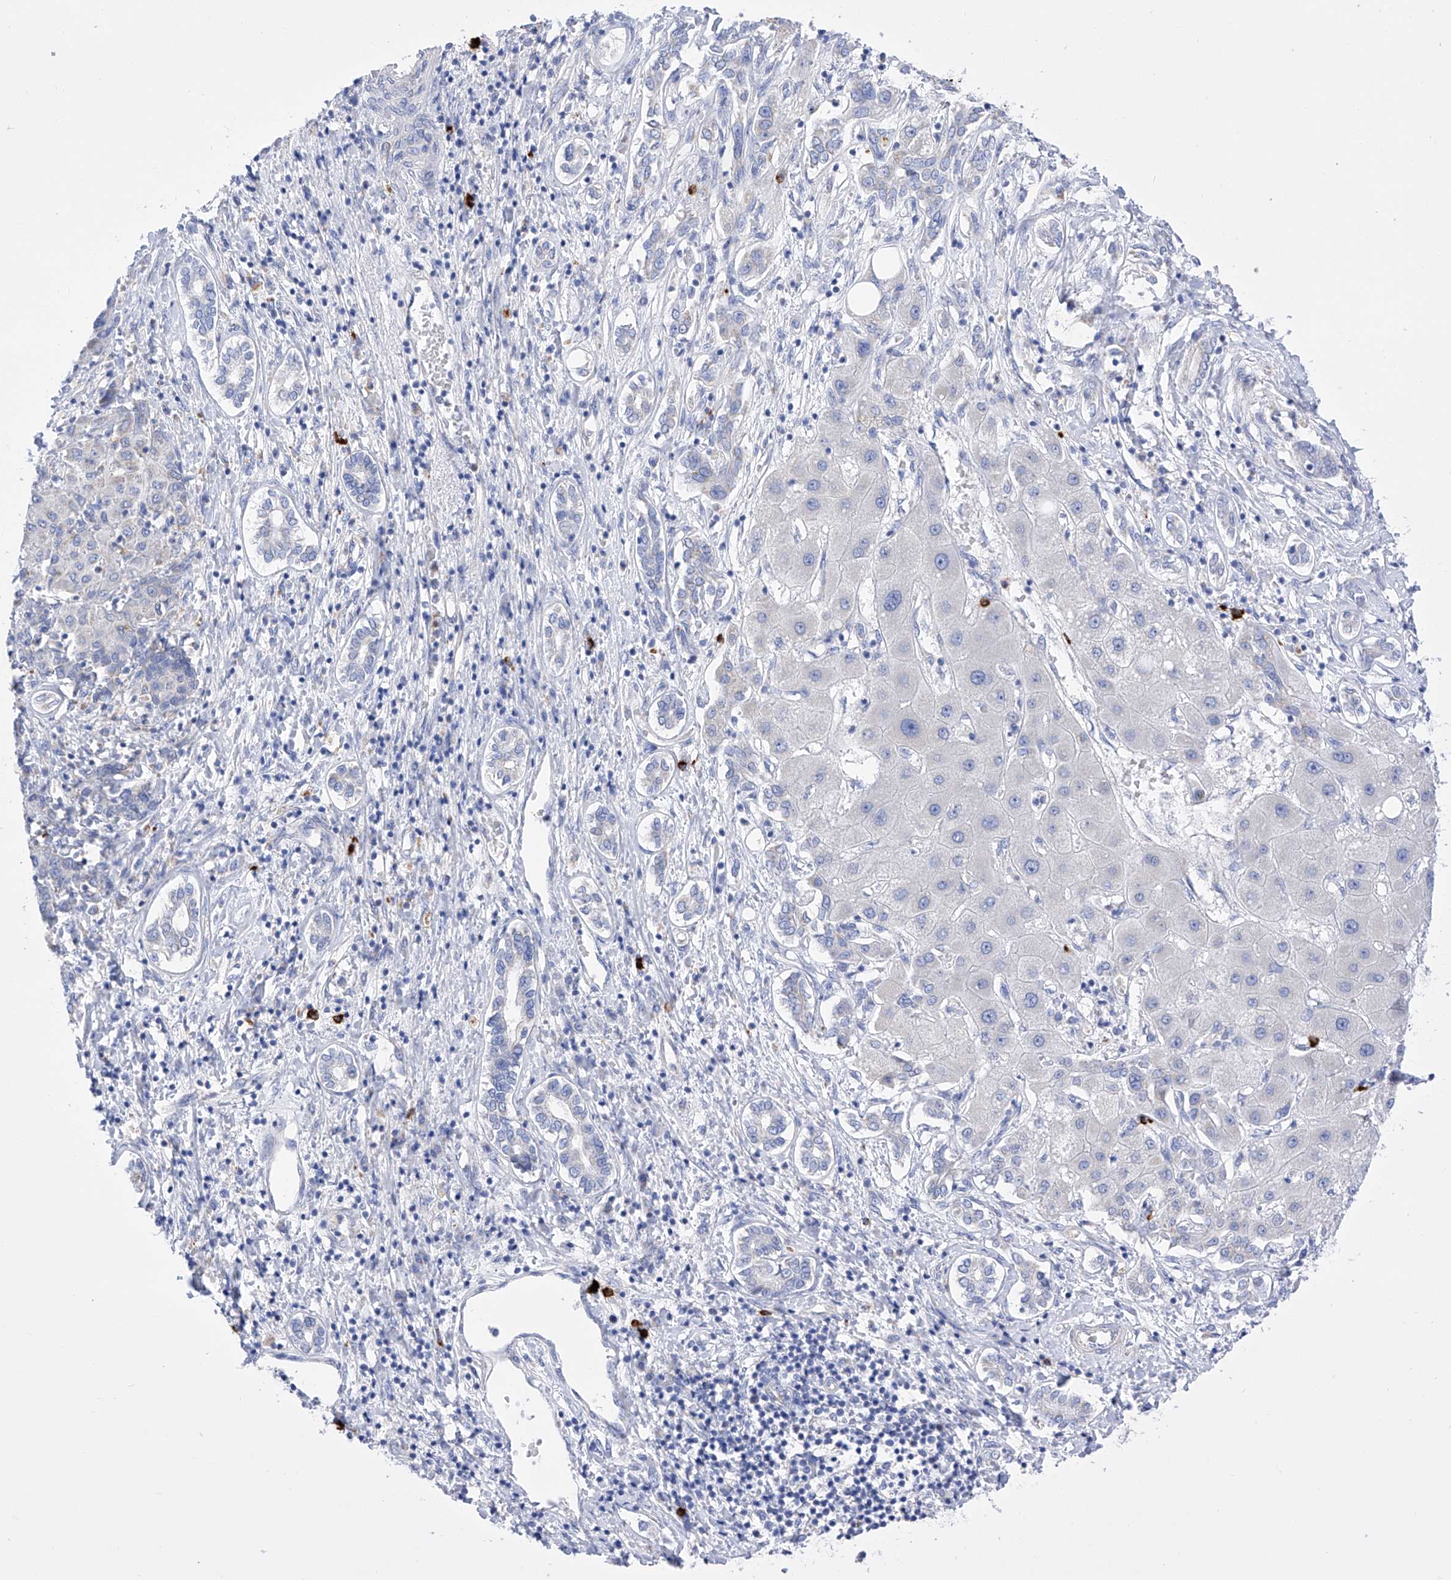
{"staining": {"intensity": "negative", "quantity": "none", "location": "none"}, "tissue": "liver cancer", "cell_type": "Tumor cells", "image_type": "cancer", "snomed": [{"axis": "morphology", "description": "Carcinoma, Hepatocellular, NOS"}, {"axis": "topography", "description": "Liver"}], "caption": "IHC photomicrograph of liver cancer (hepatocellular carcinoma) stained for a protein (brown), which demonstrates no positivity in tumor cells.", "gene": "FLG", "patient": {"sex": "male", "age": 65}}